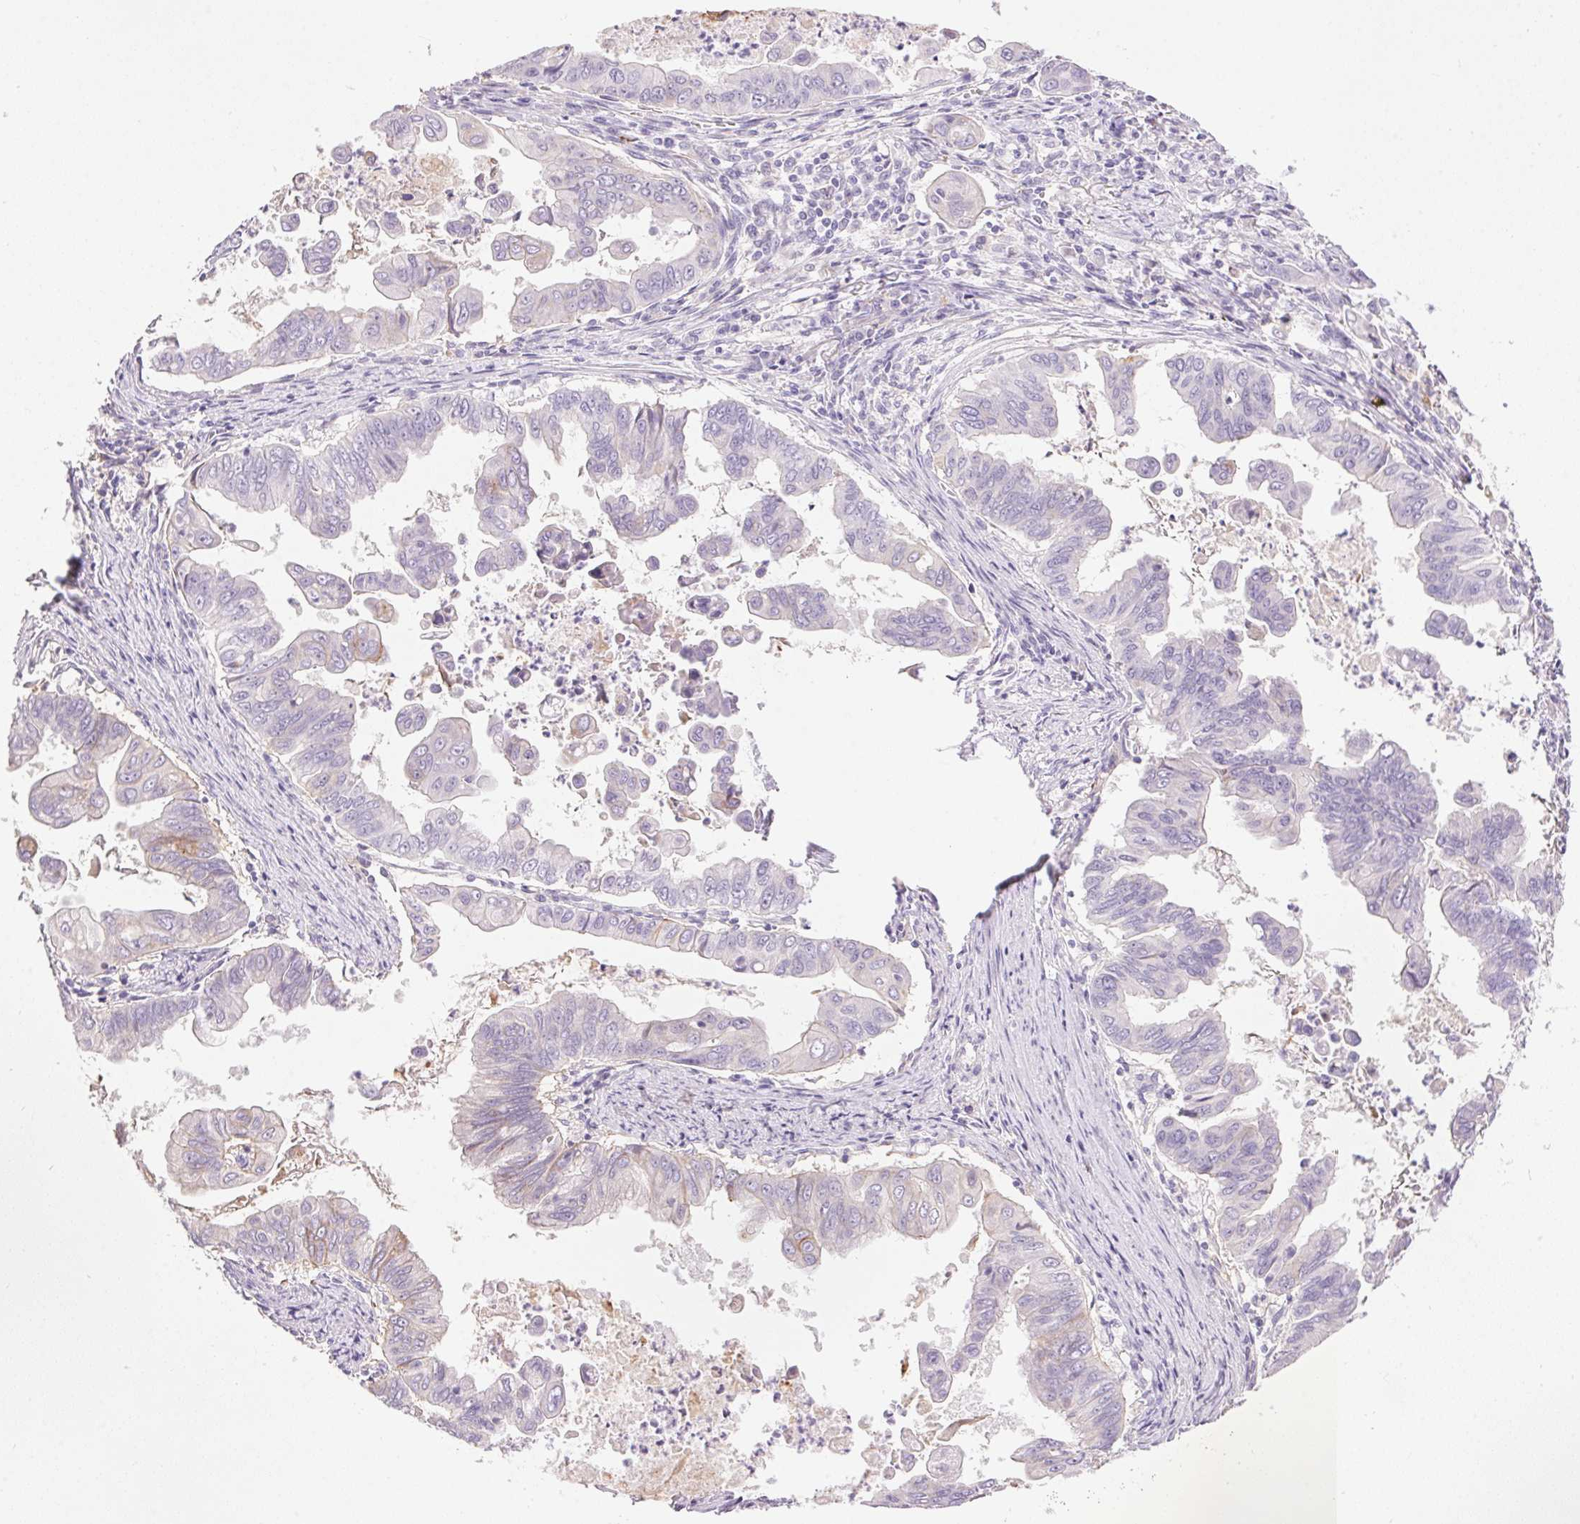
{"staining": {"intensity": "negative", "quantity": "none", "location": "none"}, "tissue": "stomach cancer", "cell_type": "Tumor cells", "image_type": "cancer", "snomed": [{"axis": "morphology", "description": "Adenocarcinoma, NOS"}, {"axis": "topography", "description": "Stomach, upper"}], "caption": "Micrograph shows no protein positivity in tumor cells of stomach adenocarcinoma tissue.", "gene": "PNLIPRP3", "patient": {"sex": "male", "age": 80}}